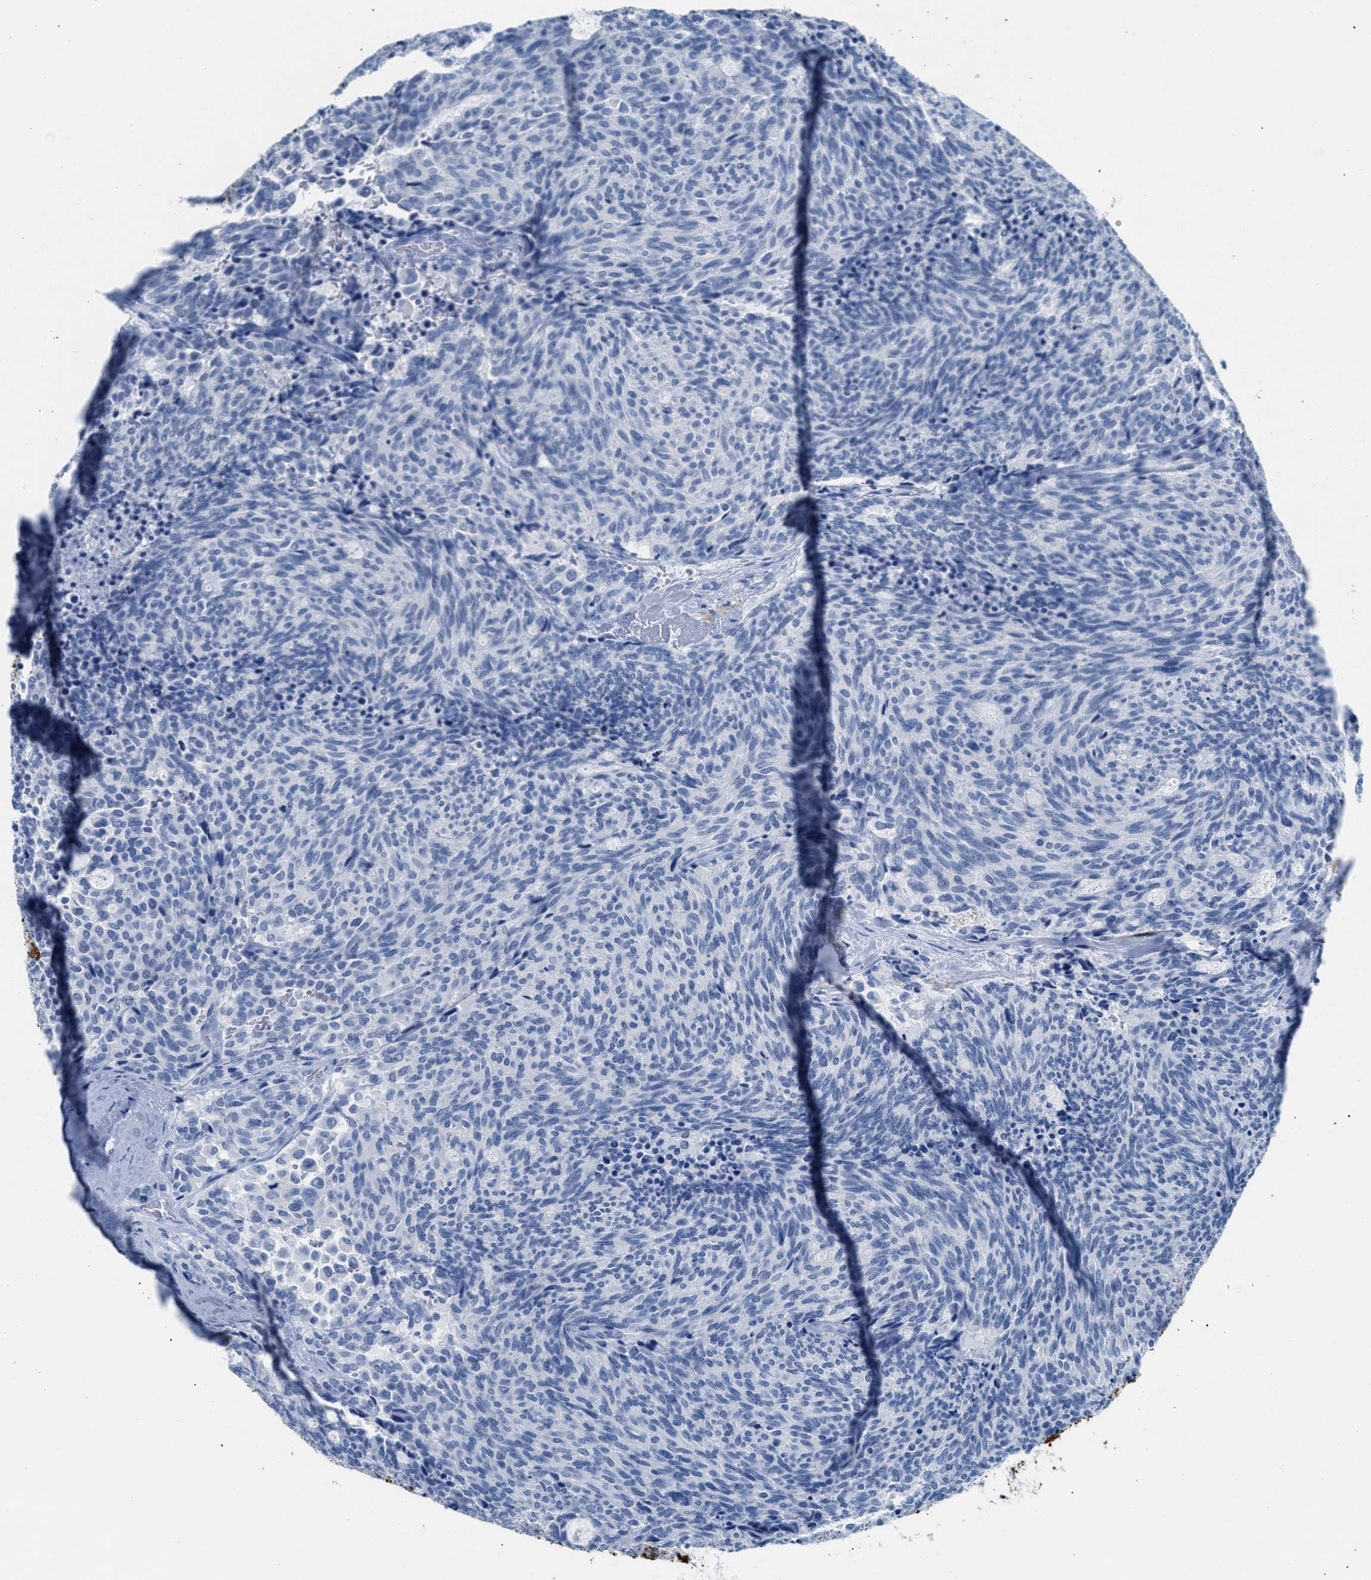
{"staining": {"intensity": "negative", "quantity": "none", "location": "none"}, "tissue": "carcinoid", "cell_type": "Tumor cells", "image_type": "cancer", "snomed": [{"axis": "morphology", "description": "Carcinoid, malignant, NOS"}, {"axis": "topography", "description": "Pancreas"}], "caption": "This is an IHC histopathology image of human malignant carcinoid. There is no staining in tumor cells.", "gene": "TNR", "patient": {"sex": "female", "age": 54}}